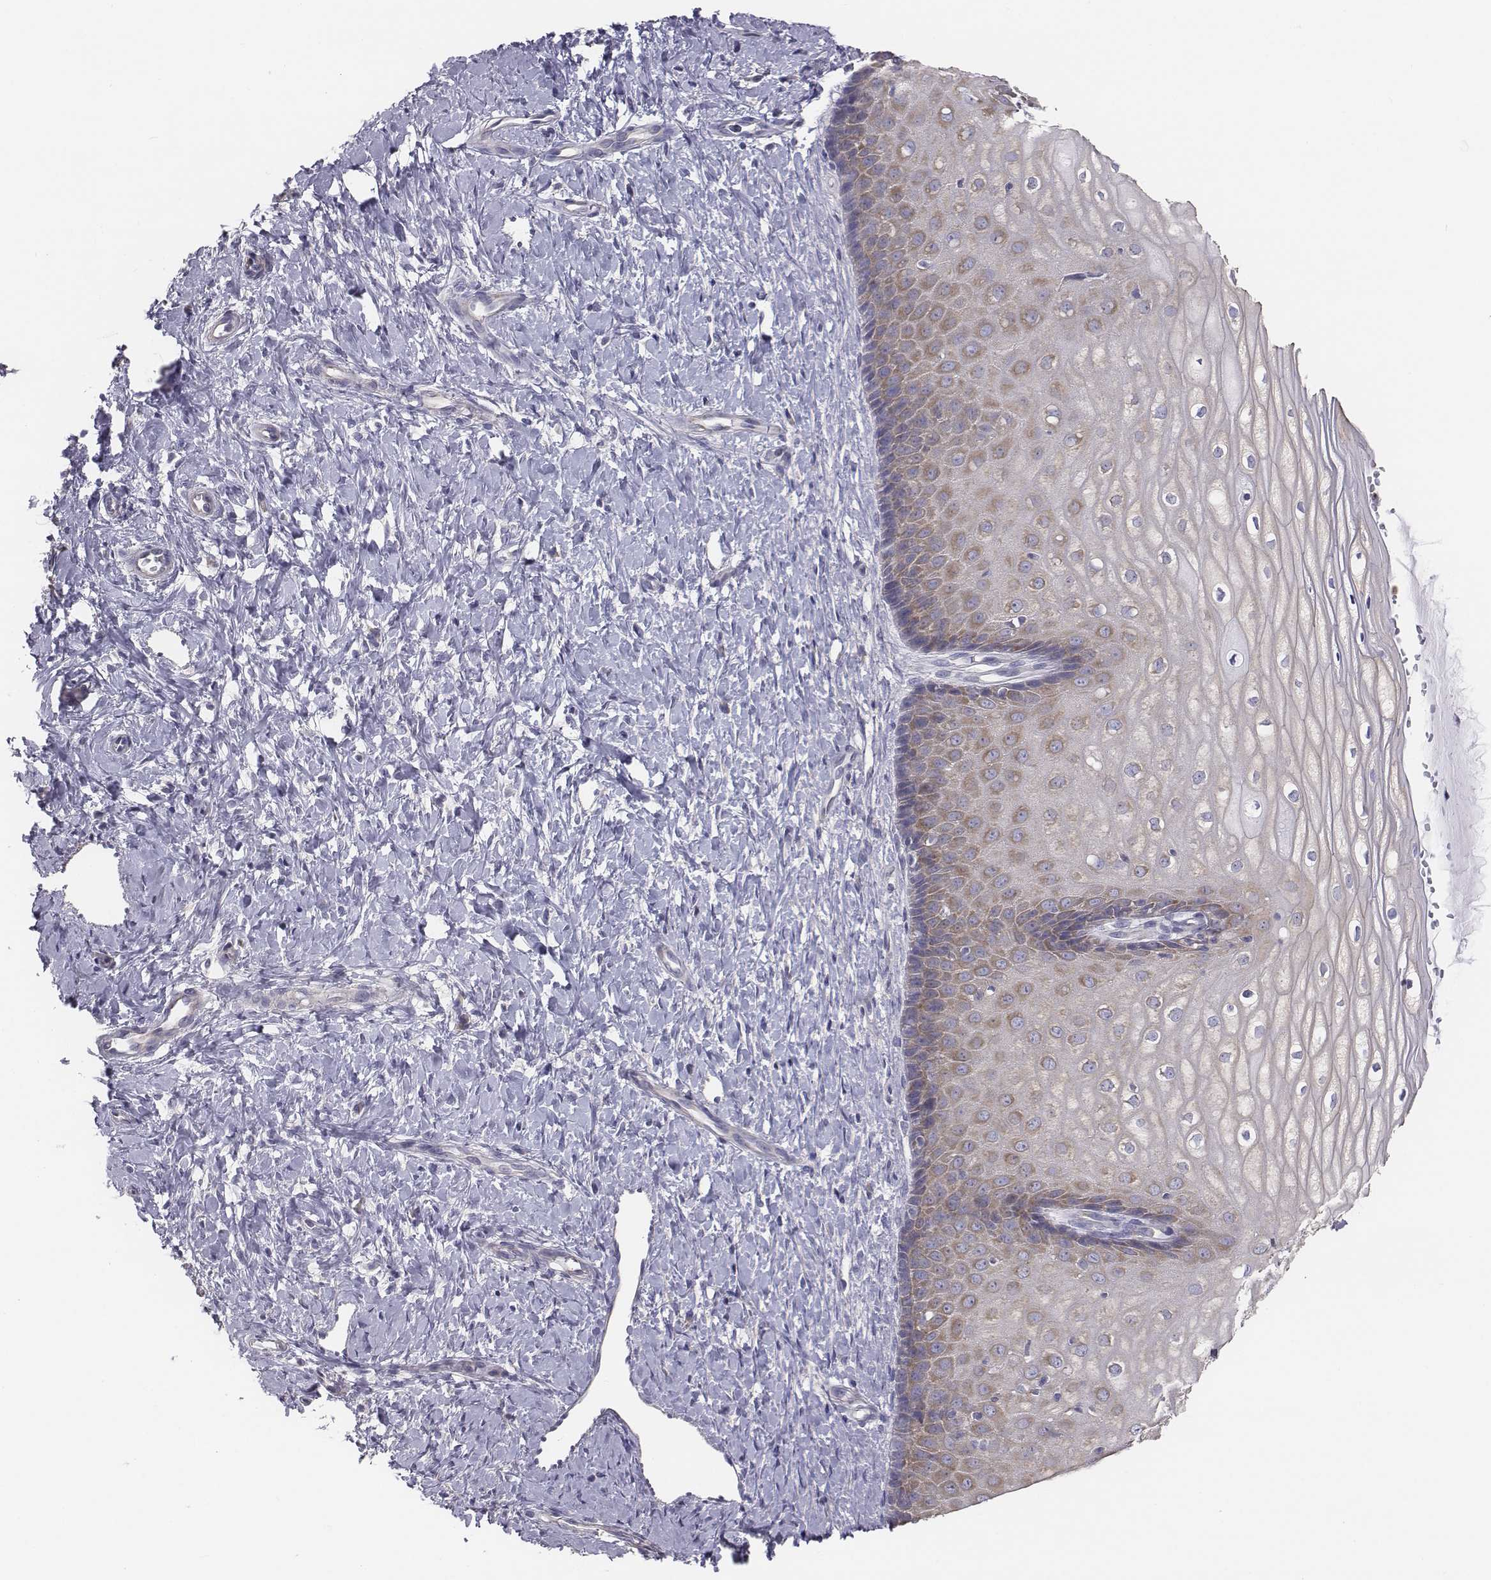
{"staining": {"intensity": "negative", "quantity": "none", "location": "none"}, "tissue": "cervix", "cell_type": "Glandular cells", "image_type": "normal", "snomed": [{"axis": "morphology", "description": "Normal tissue, NOS"}, {"axis": "topography", "description": "Cervix"}], "caption": "Immunohistochemistry of unremarkable human cervix displays no expression in glandular cells.", "gene": "CHST14", "patient": {"sex": "female", "age": 37}}